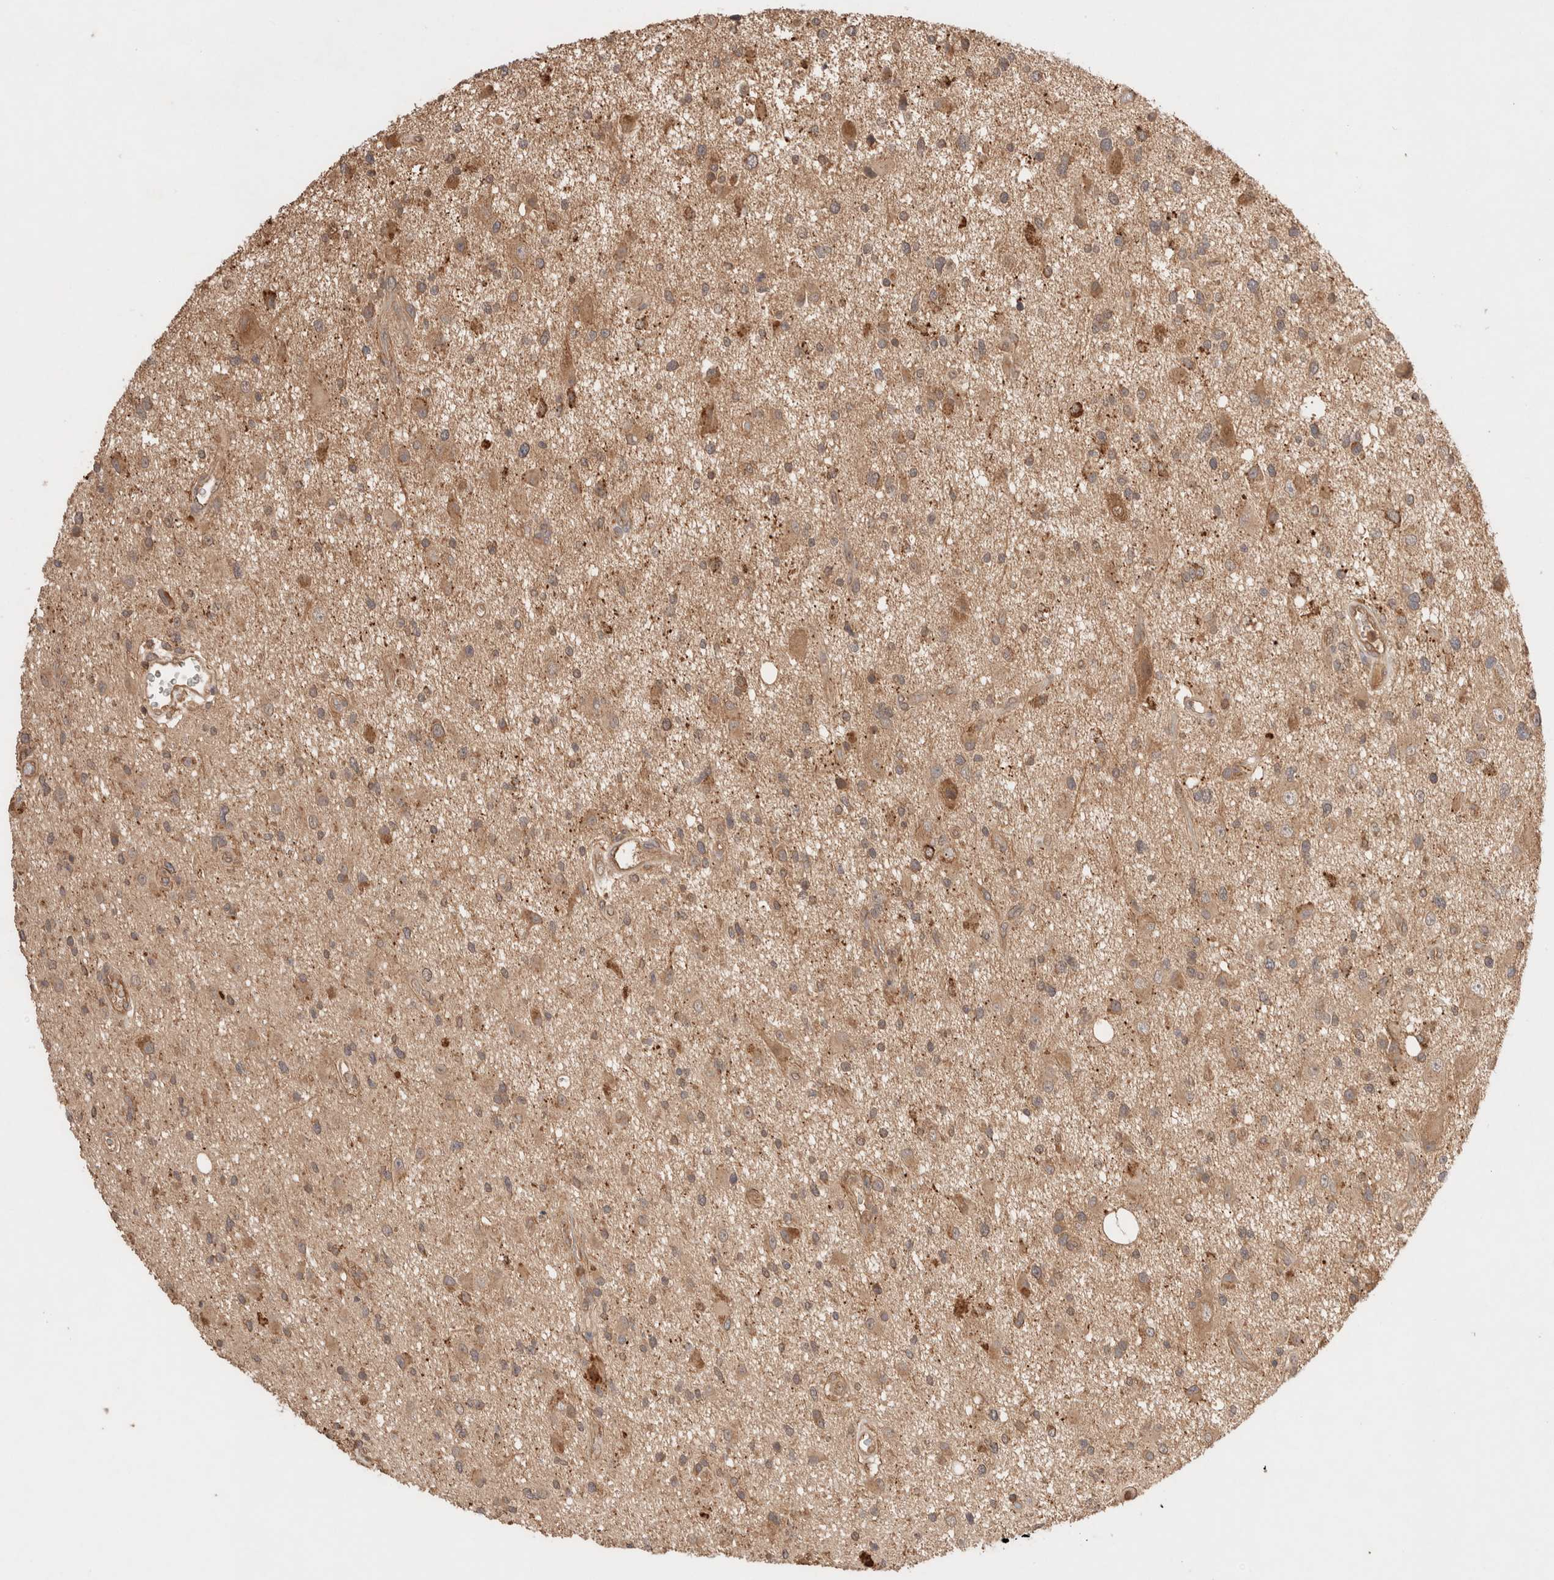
{"staining": {"intensity": "weak", "quantity": ">75%", "location": "cytoplasmic/membranous"}, "tissue": "glioma", "cell_type": "Tumor cells", "image_type": "cancer", "snomed": [{"axis": "morphology", "description": "Glioma, malignant, High grade"}, {"axis": "topography", "description": "Brain"}], "caption": "A low amount of weak cytoplasmic/membranous positivity is seen in approximately >75% of tumor cells in glioma tissue. (Stains: DAB (3,3'-diaminobenzidine) in brown, nuclei in blue, Microscopy: brightfield microscopy at high magnification).", "gene": "CARNMT1", "patient": {"sex": "male", "age": 33}}